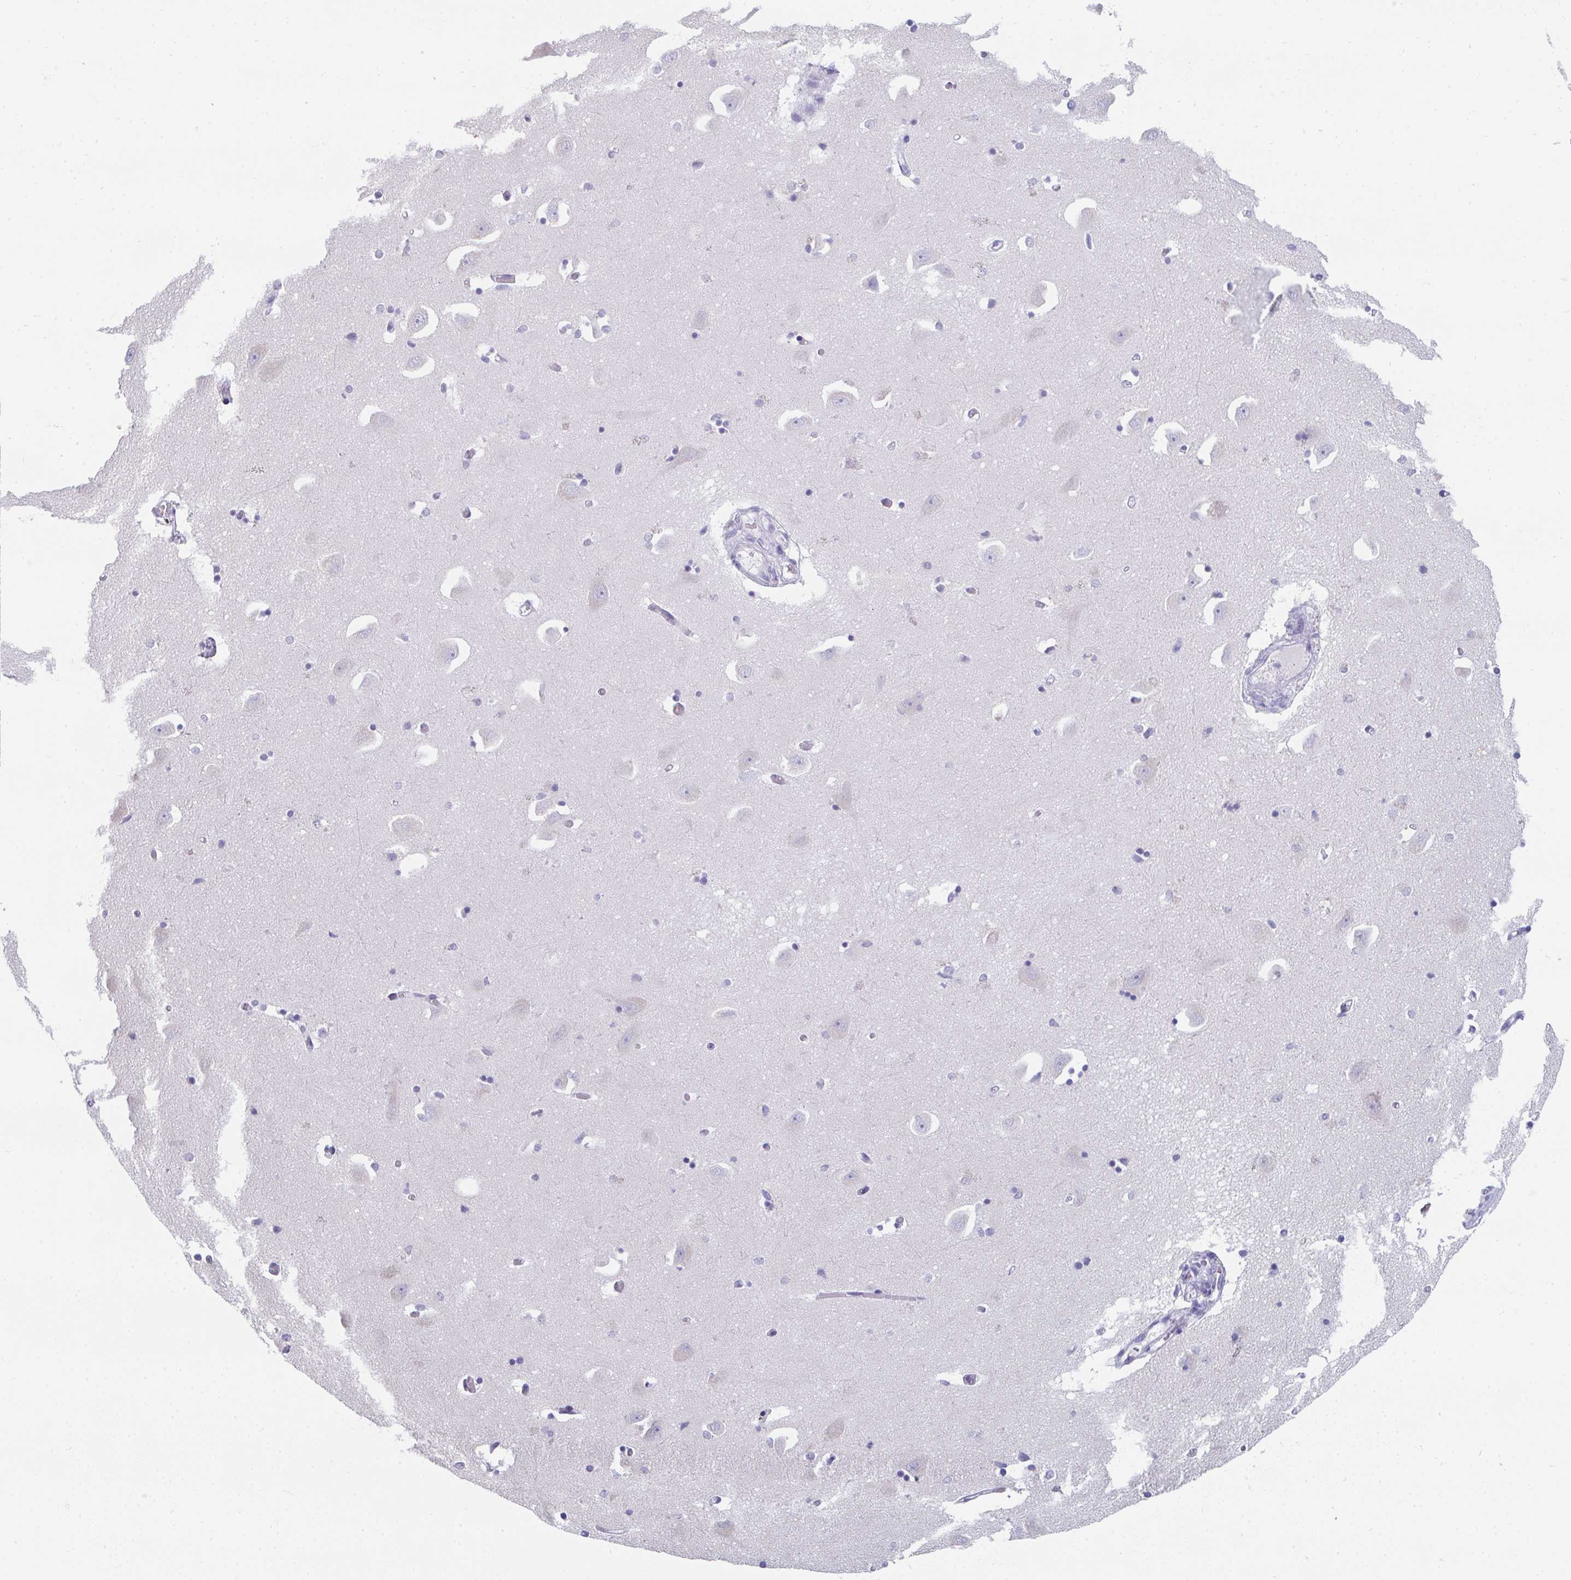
{"staining": {"intensity": "negative", "quantity": "none", "location": "none"}, "tissue": "caudate", "cell_type": "Glial cells", "image_type": "normal", "snomed": [{"axis": "morphology", "description": "Normal tissue, NOS"}, {"axis": "topography", "description": "Lateral ventricle wall"}, {"axis": "topography", "description": "Hippocampus"}], "caption": "The IHC image has no significant expression in glial cells of caudate. (DAB (3,3'-diaminobenzidine) immunohistochemistry with hematoxylin counter stain).", "gene": "TTC30A", "patient": {"sex": "female", "age": 63}}